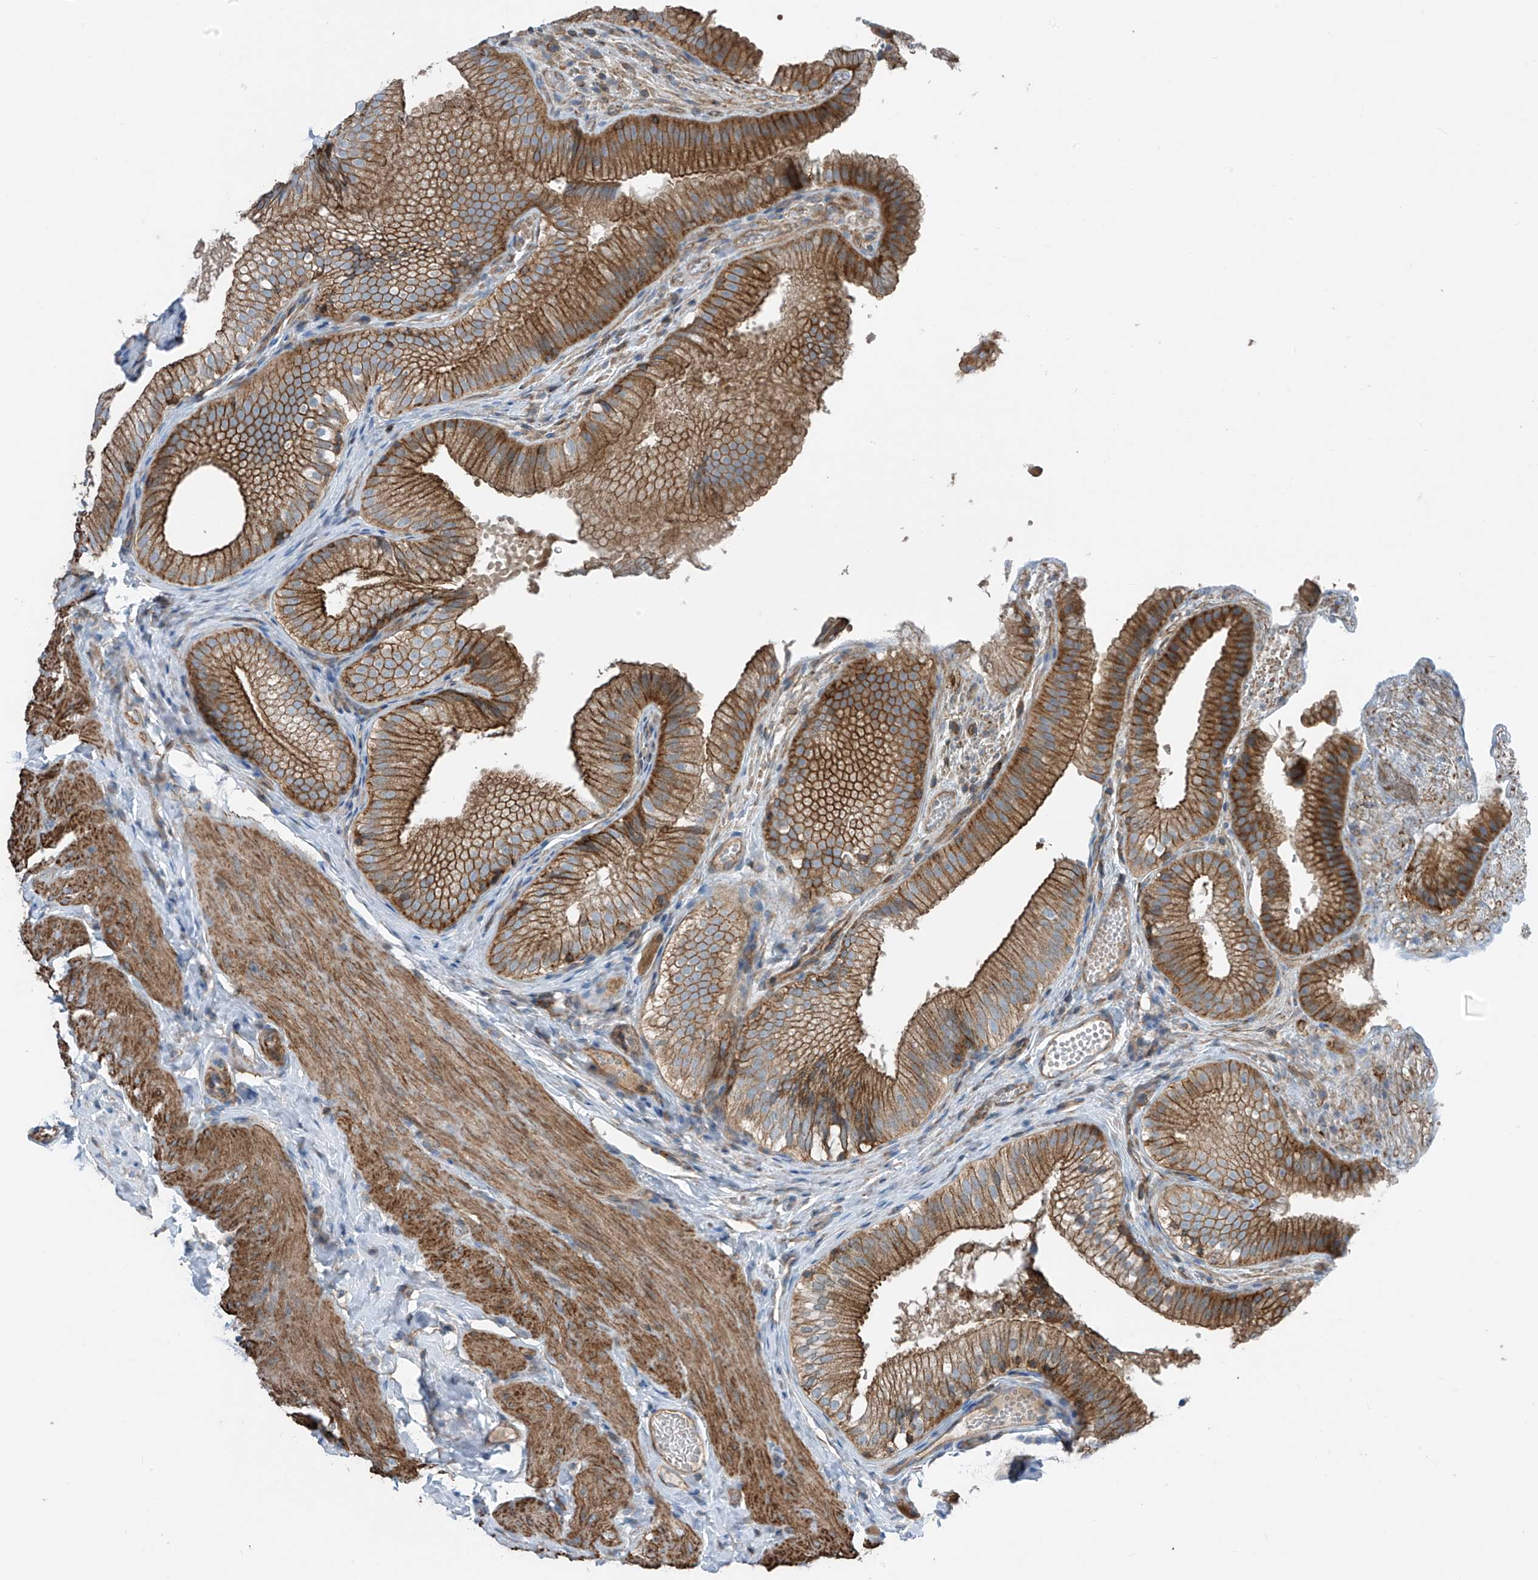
{"staining": {"intensity": "strong", "quantity": ">75%", "location": "cytoplasmic/membranous"}, "tissue": "gallbladder", "cell_type": "Glandular cells", "image_type": "normal", "snomed": [{"axis": "morphology", "description": "Normal tissue, NOS"}, {"axis": "topography", "description": "Gallbladder"}], "caption": "A high amount of strong cytoplasmic/membranous expression is identified in about >75% of glandular cells in unremarkable gallbladder.", "gene": "SLC1A5", "patient": {"sex": "female", "age": 30}}